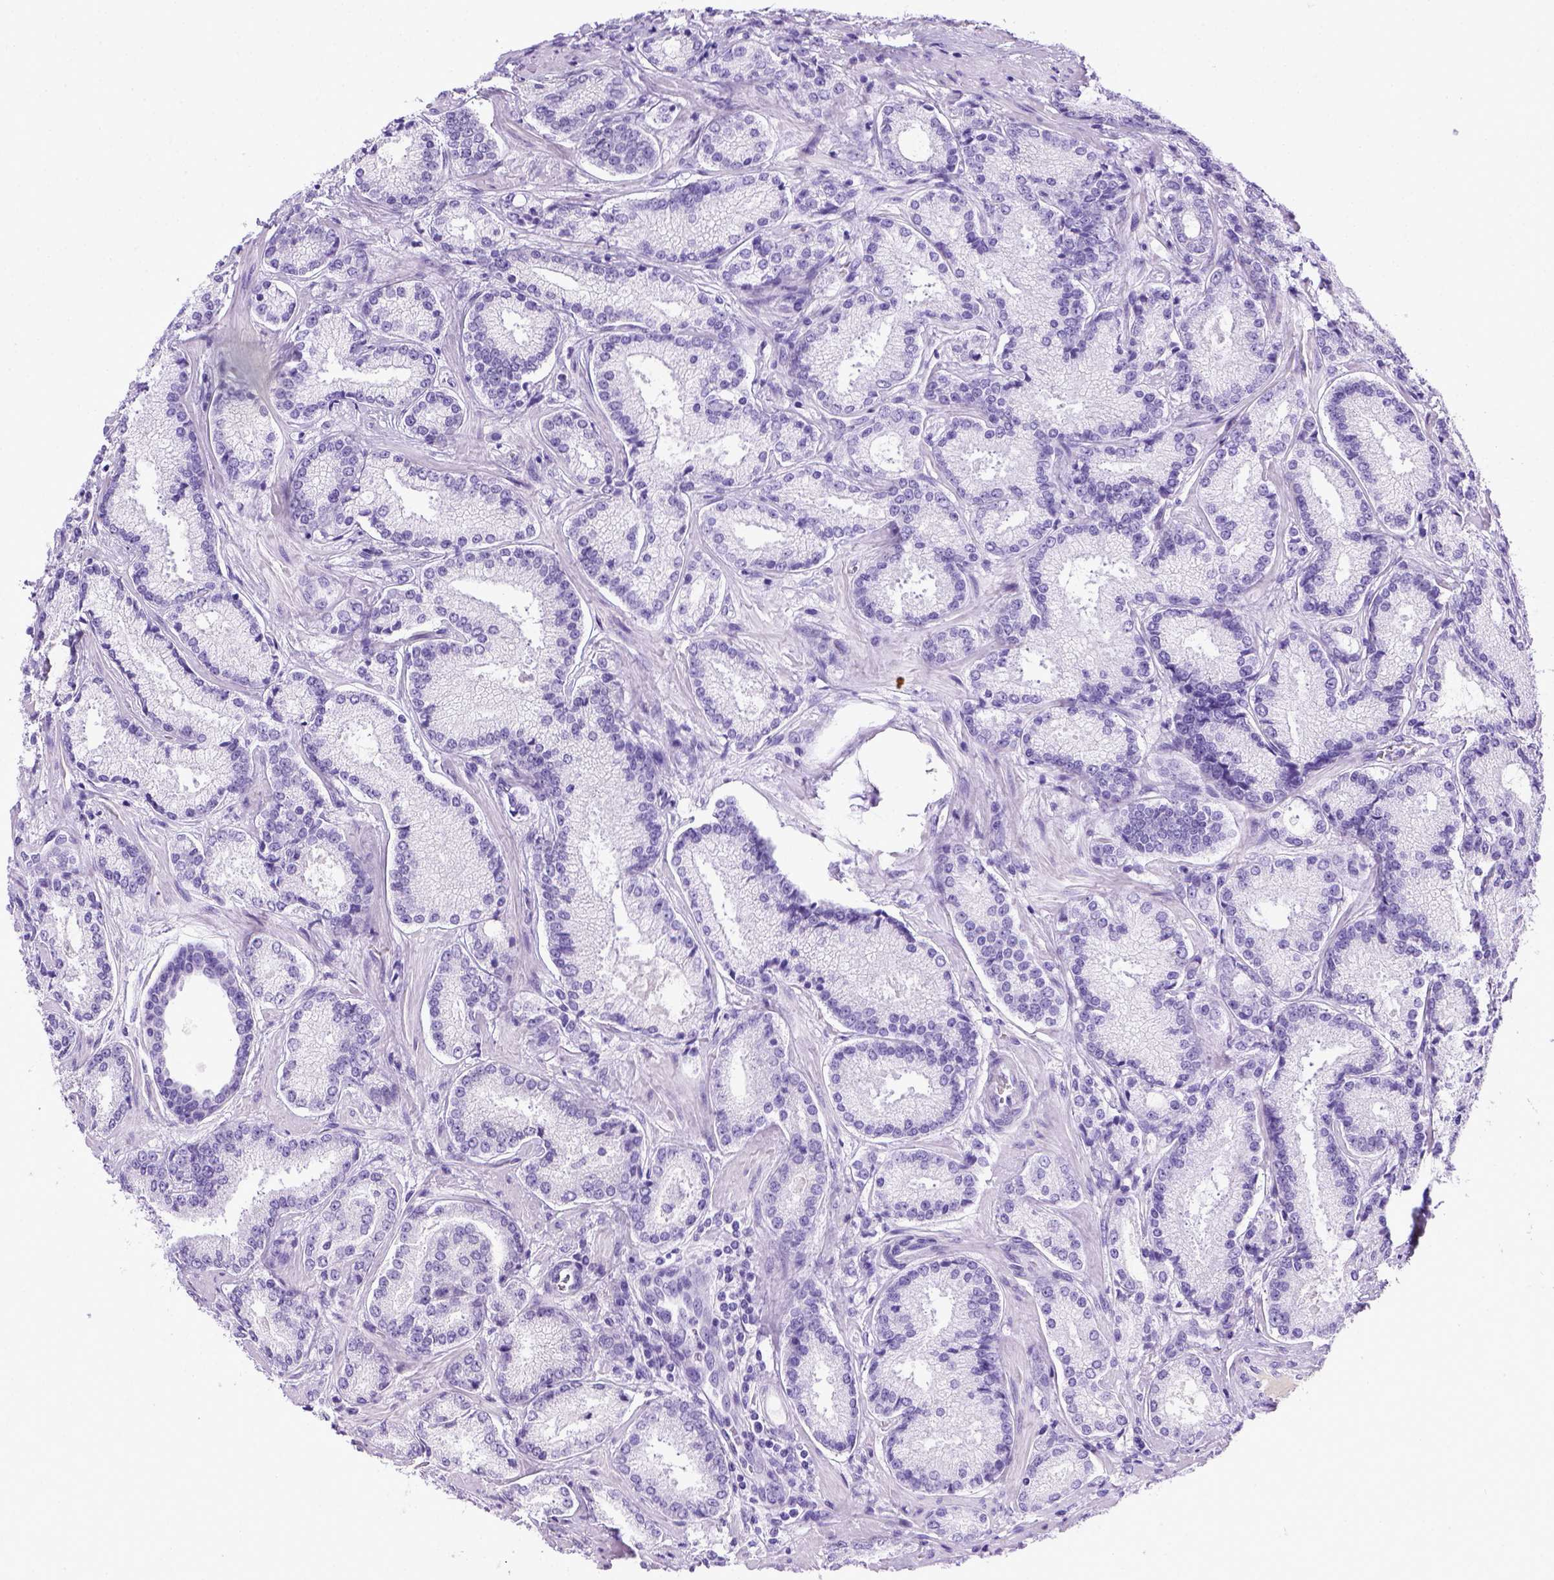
{"staining": {"intensity": "negative", "quantity": "none", "location": "none"}, "tissue": "prostate cancer", "cell_type": "Tumor cells", "image_type": "cancer", "snomed": [{"axis": "morphology", "description": "Adenocarcinoma, Low grade"}, {"axis": "topography", "description": "Prostate"}], "caption": "The image demonstrates no significant expression in tumor cells of prostate low-grade adenocarcinoma.", "gene": "ITIH4", "patient": {"sex": "male", "age": 56}}